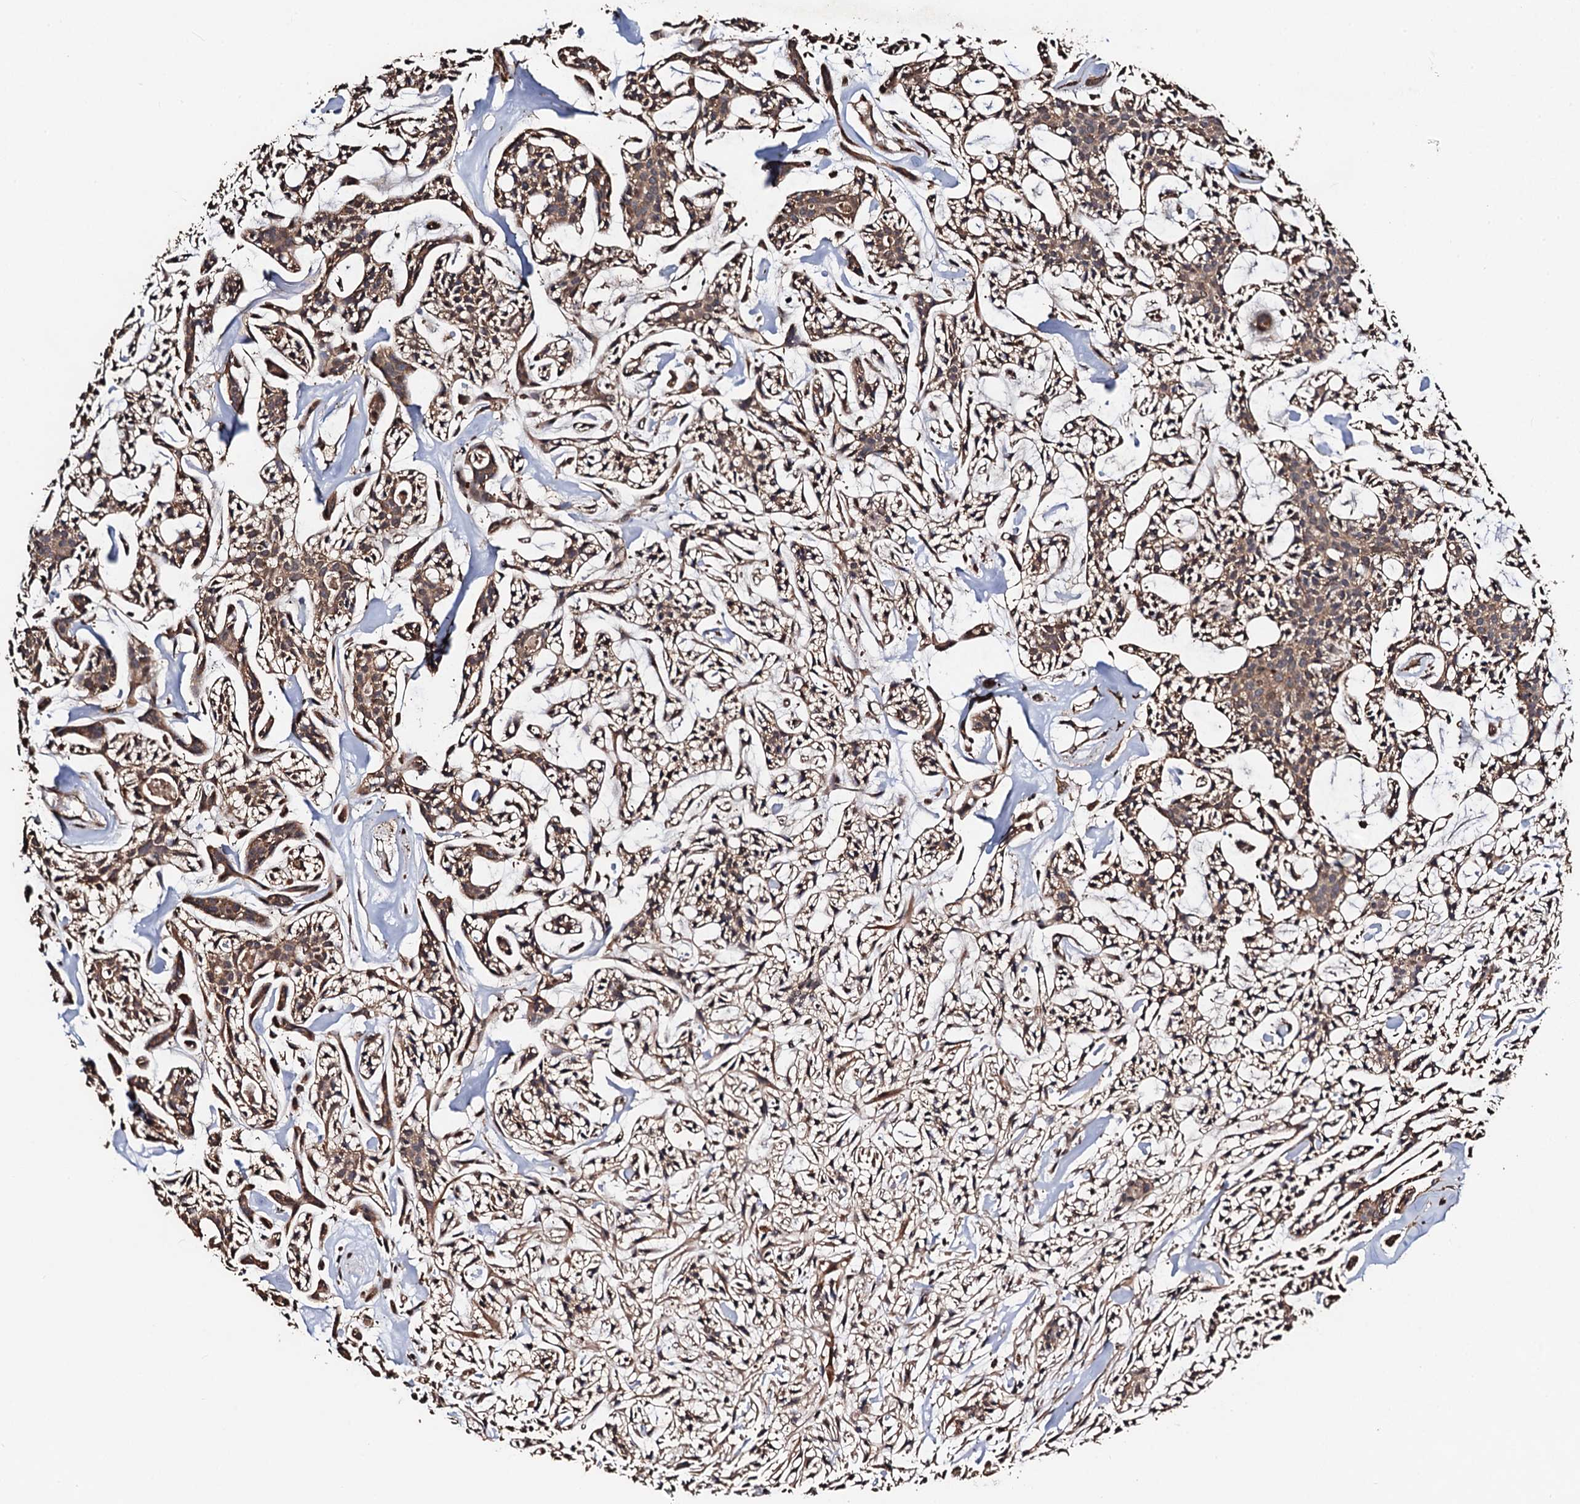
{"staining": {"intensity": "moderate", "quantity": ">75%", "location": "cytoplasmic/membranous"}, "tissue": "head and neck cancer", "cell_type": "Tumor cells", "image_type": "cancer", "snomed": [{"axis": "morphology", "description": "Adenocarcinoma, NOS"}, {"axis": "topography", "description": "Salivary gland"}, {"axis": "topography", "description": "Head-Neck"}], "caption": "High-power microscopy captured an immunohistochemistry image of adenocarcinoma (head and neck), revealing moderate cytoplasmic/membranous expression in about >75% of tumor cells.", "gene": "PPTC7", "patient": {"sex": "male", "age": 55}}